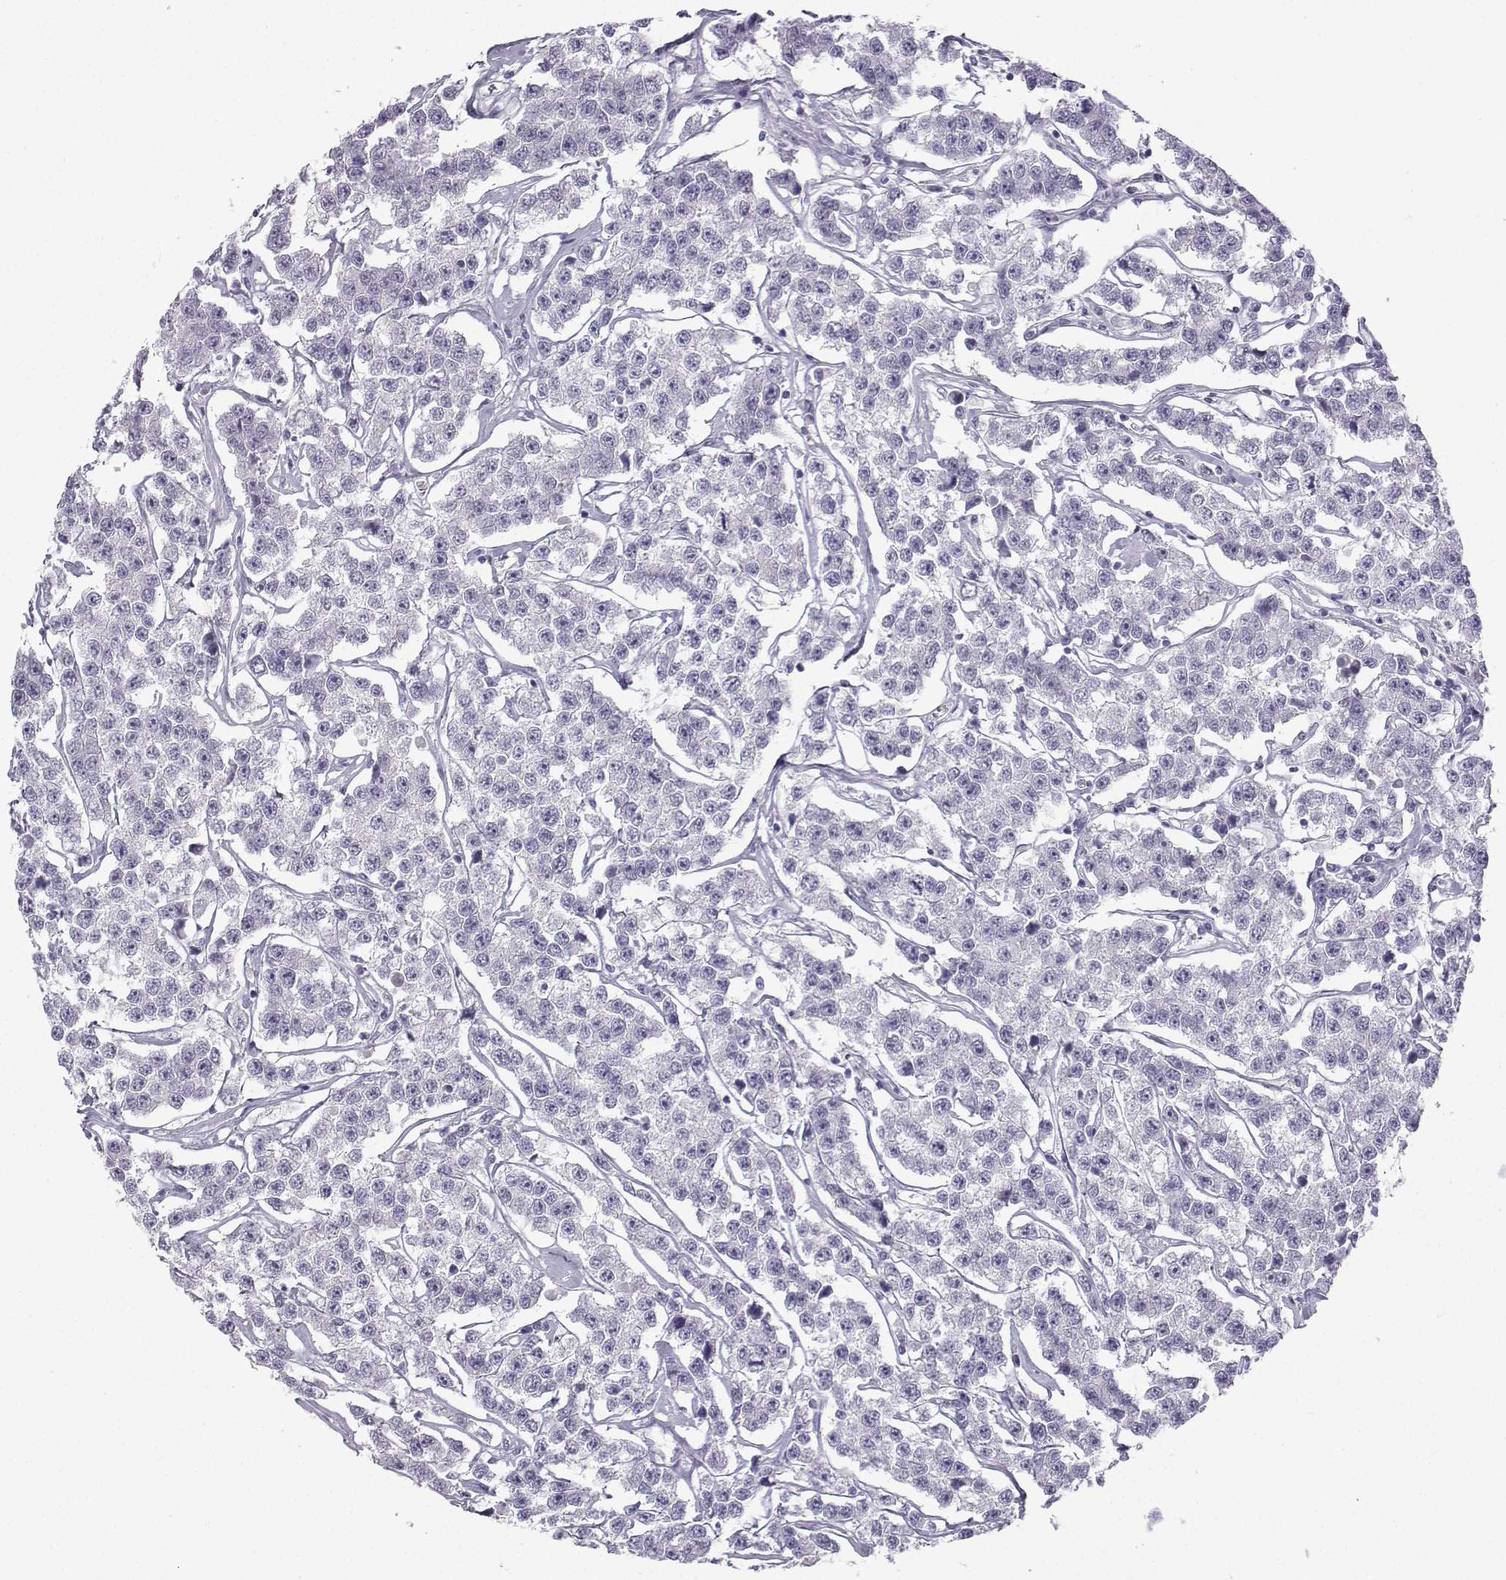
{"staining": {"intensity": "negative", "quantity": "none", "location": "none"}, "tissue": "testis cancer", "cell_type": "Tumor cells", "image_type": "cancer", "snomed": [{"axis": "morphology", "description": "Seminoma, NOS"}, {"axis": "topography", "description": "Testis"}], "caption": "Immunohistochemistry (IHC) photomicrograph of neoplastic tissue: testis seminoma stained with DAB (3,3'-diaminobenzidine) exhibits no significant protein expression in tumor cells.", "gene": "ZBTB8B", "patient": {"sex": "male", "age": 59}}